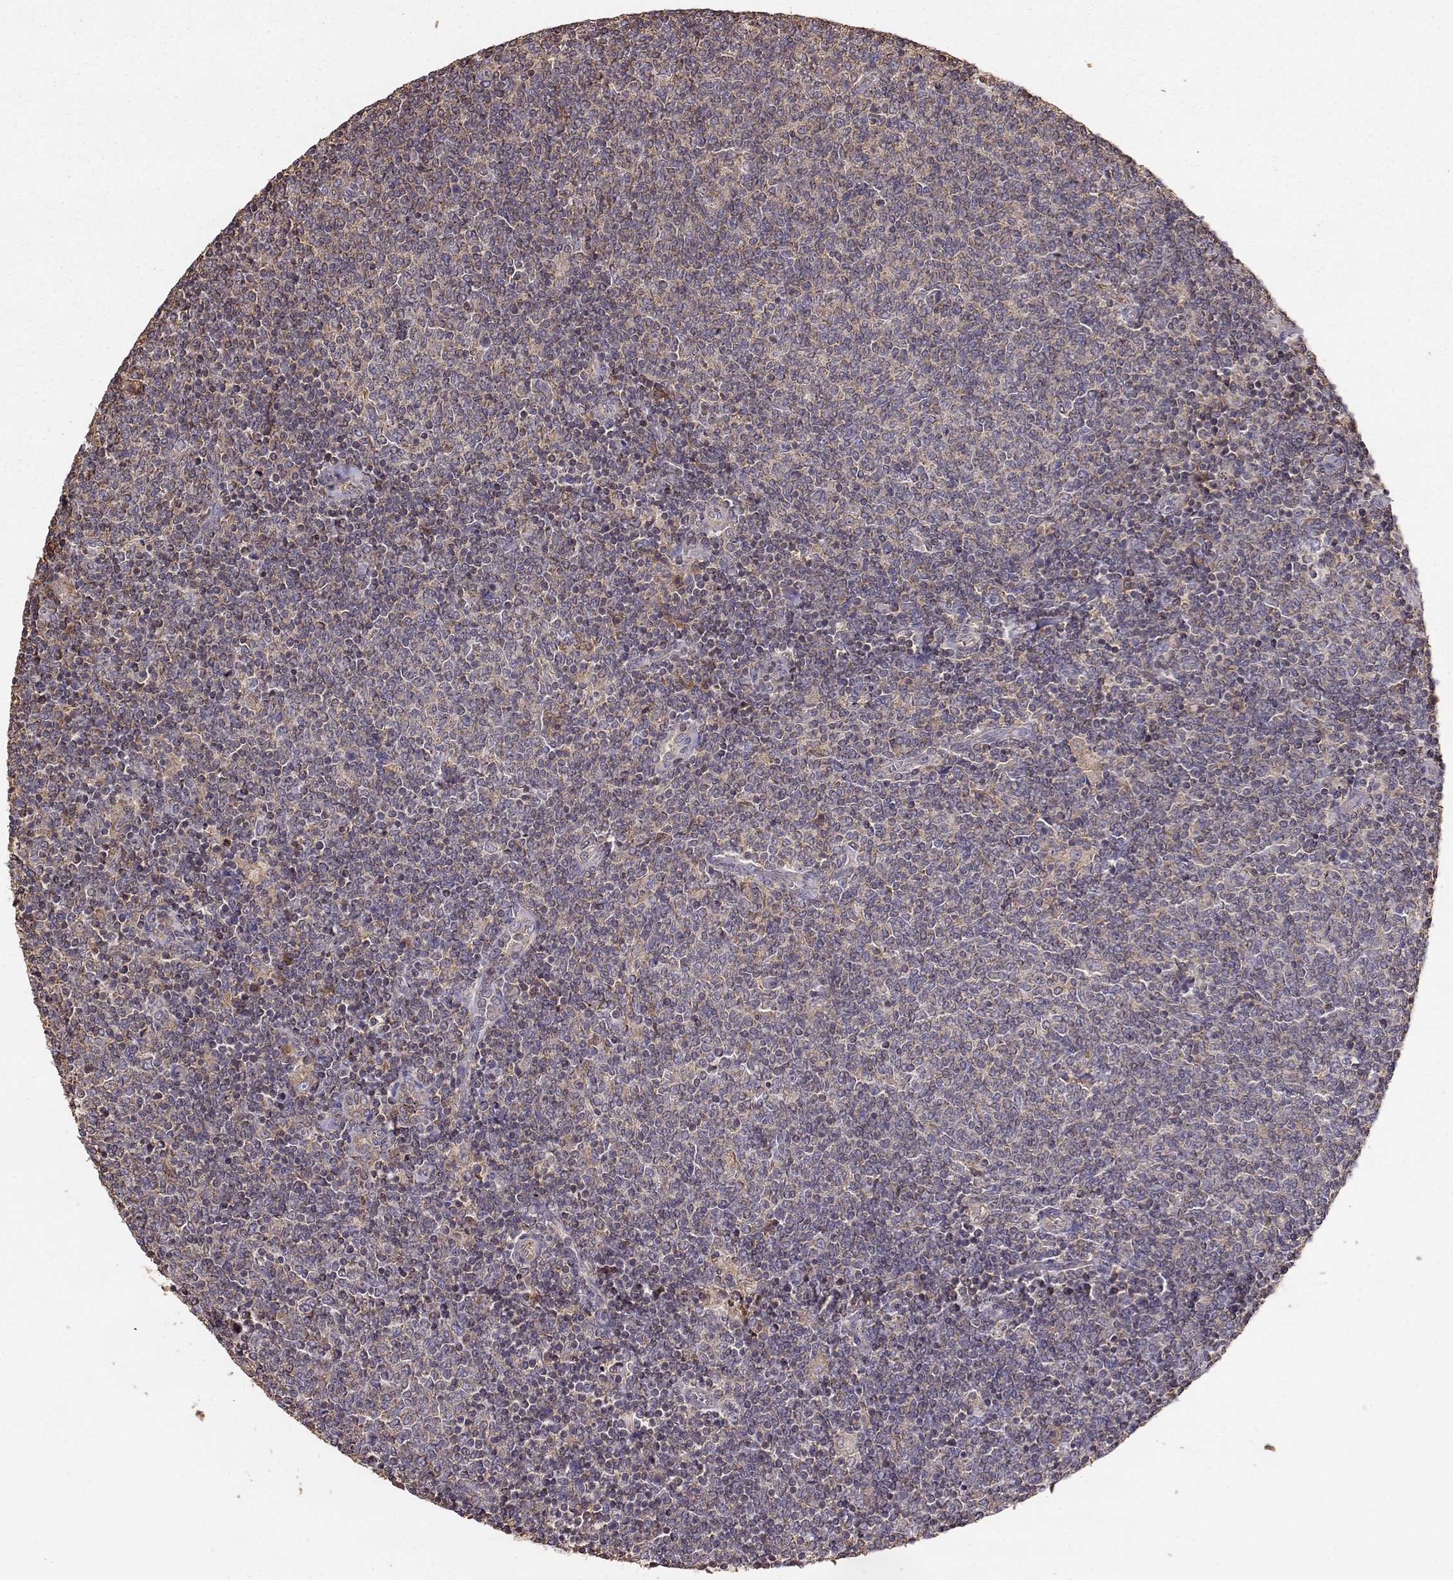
{"staining": {"intensity": "weak", "quantity": ">75%", "location": "cytoplasmic/membranous"}, "tissue": "lymphoma", "cell_type": "Tumor cells", "image_type": "cancer", "snomed": [{"axis": "morphology", "description": "Malignant lymphoma, non-Hodgkin's type, Low grade"}, {"axis": "topography", "description": "Lymph node"}], "caption": "Human lymphoma stained with a protein marker displays weak staining in tumor cells.", "gene": "TARS3", "patient": {"sex": "male", "age": 52}}